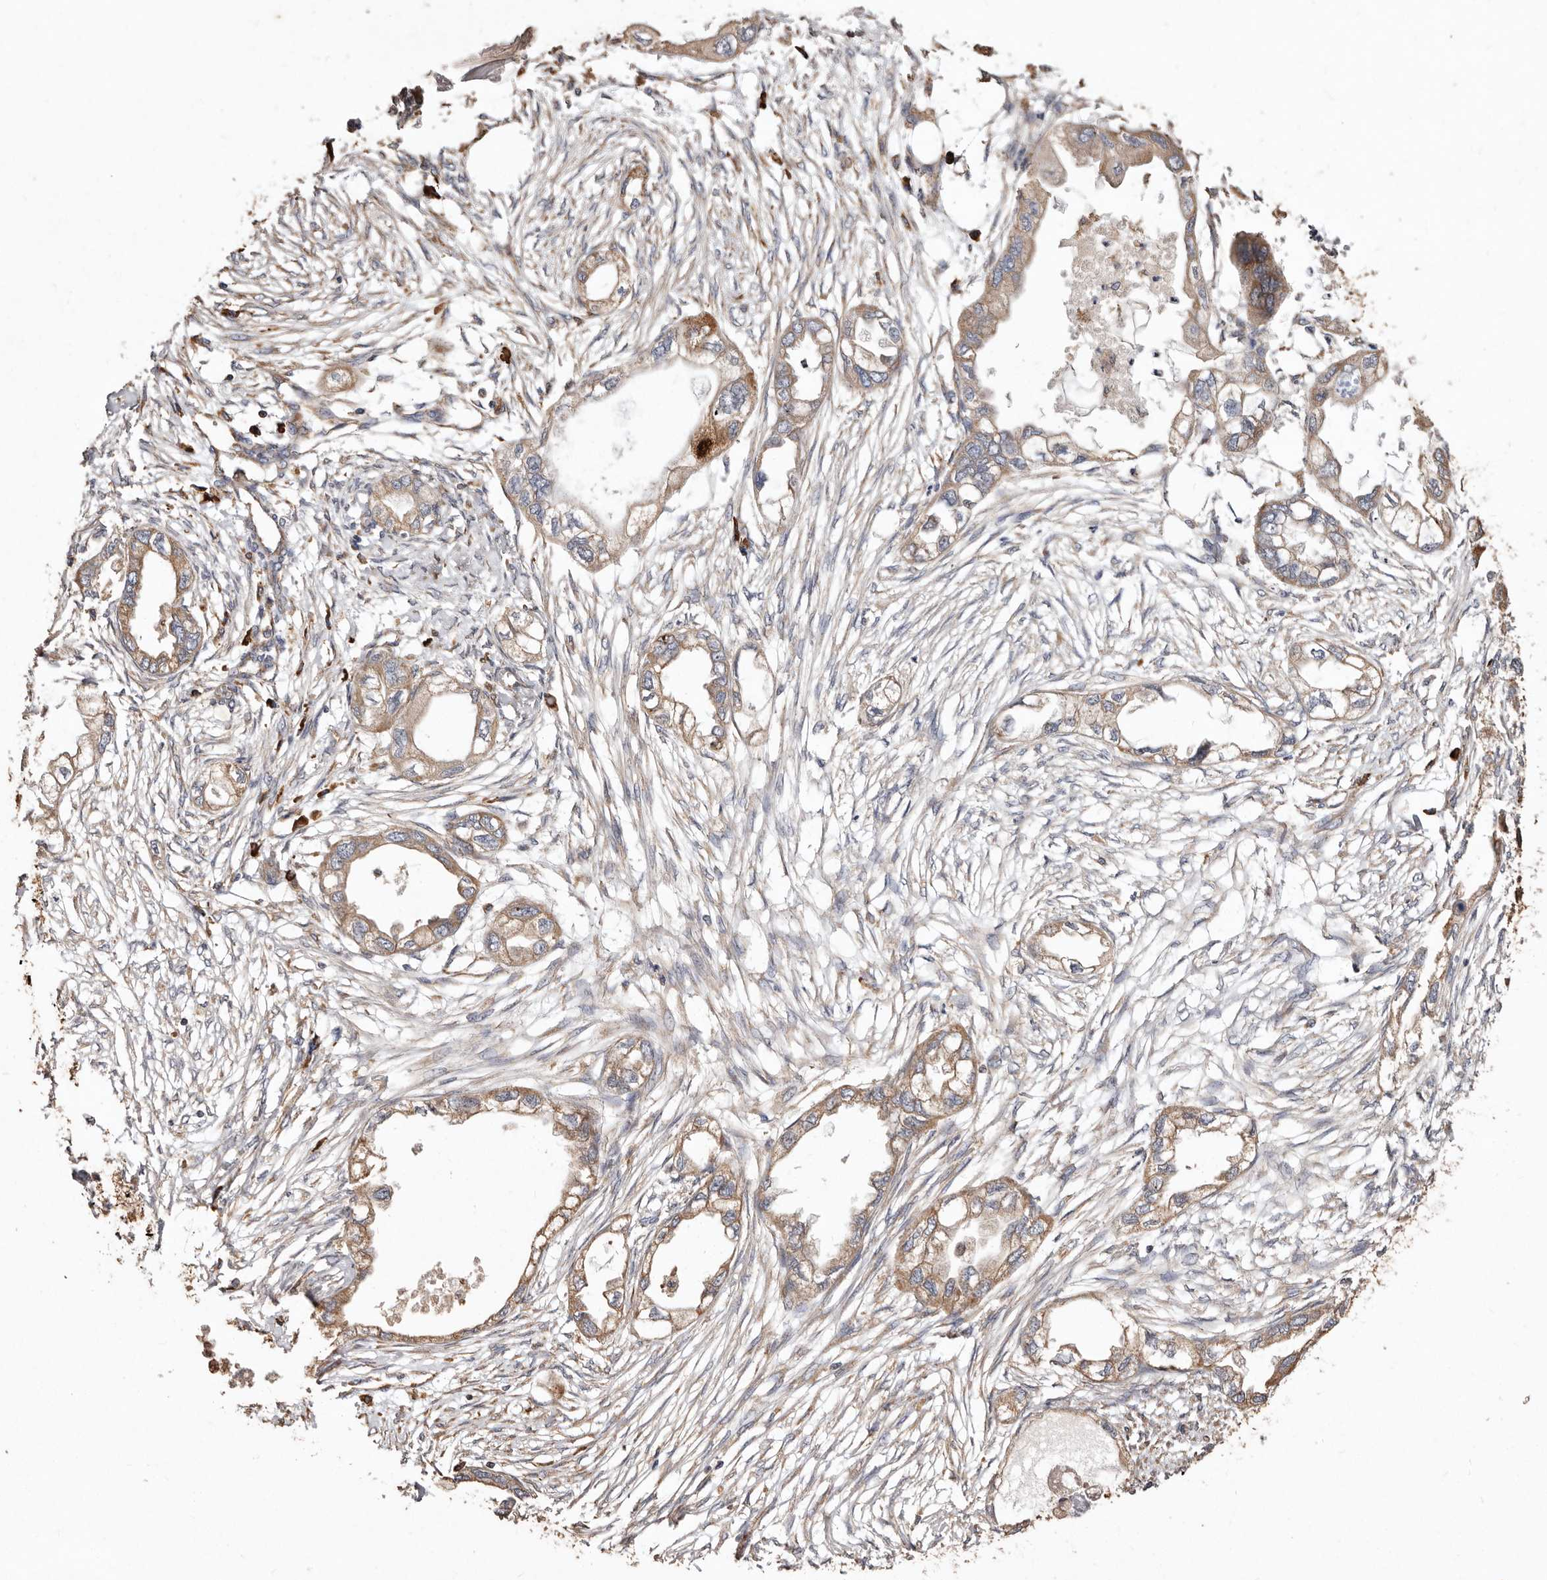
{"staining": {"intensity": "weak", "quantity": "25%-75%", "location": "cytoplasmic/membranous"}, "tissue": "endometrial cancer", "cell_type": "Tumor cells", "image_type": "cancer", "snomed": [{"axis": "morphology", "description": "Adenocarcinoma, NOS"}, {"axis": "morphology", "description": "Adenocarcinoma, metastatic, NOS"}, {"axis": "topography", "description": "Adipose tissue"}, {"axis": "topography", "description": "Endometrium"}], "caption": "Endometrial cancer (adenocarcinoma) stained with IHC demonstrates weak cytoplasmic/membranous staining in approximately 25%-75% of tumor cells. Nuclei are stained in blue.", "gene": "STEAP2", "patient": {"sex": "female", "age": 67}}